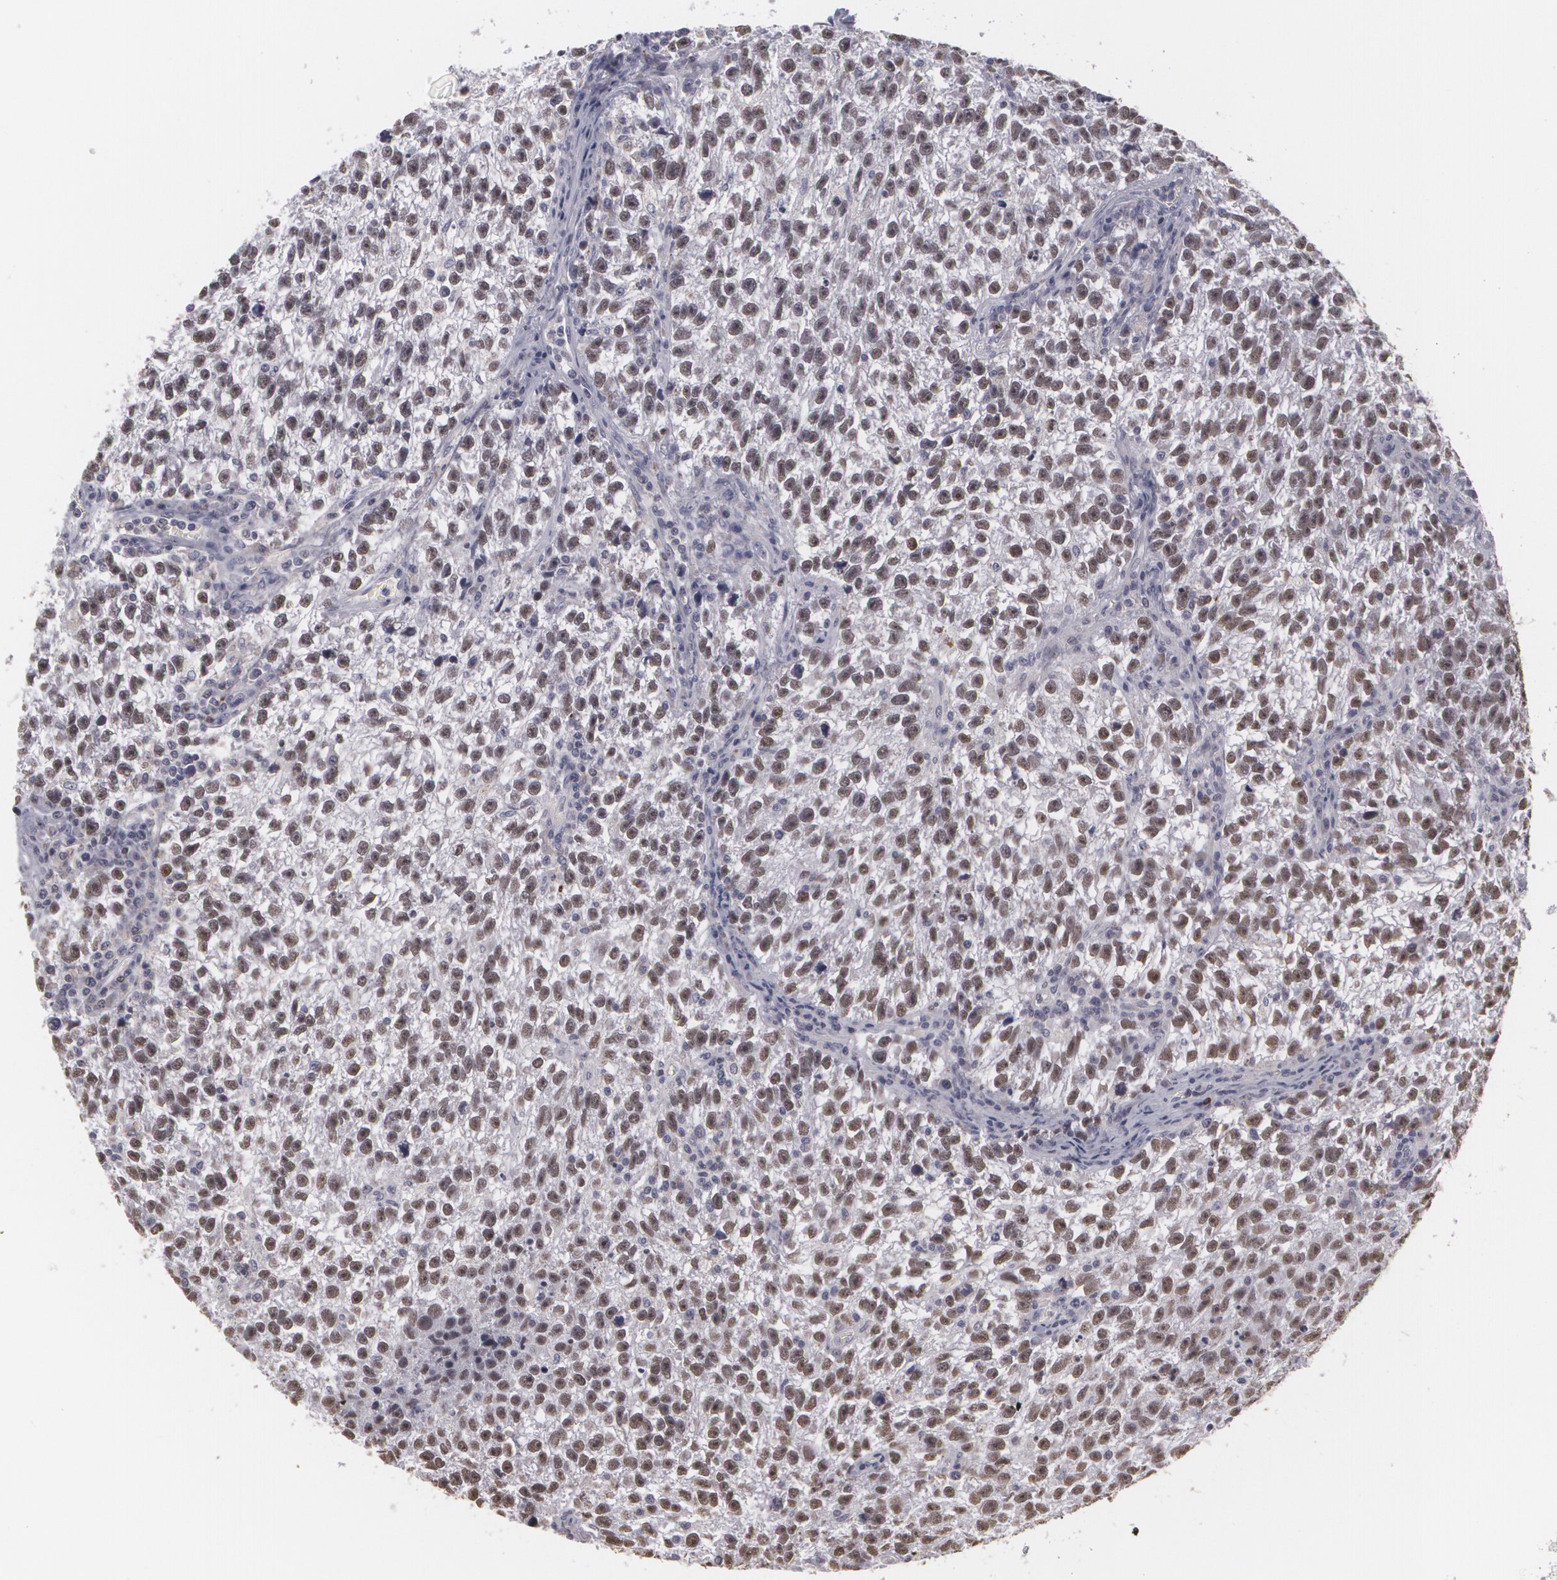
{"staining": {"intensity": "weak", "quantity": "25%-75%", "location": "nuclear"}, "tissue": "testis cancer", "cell_type": "Tumor cells", "image_type": "cancer", "snomed": [{"axis": "morphology", "description": "Seminoma, NOS"}, {"axis": "topography", "description": "Testis"}], "caption": "Immunohistochemical staining of testis cancer demonstrates low levels of weak nuclear expression in approximately 25%-75% of tumor cells. (Stains: DAB (3,3'-diaminobenzidine) in brown, nuclei in blue, Microscopy: brightfield microscopy at high magnification).", "gene": "RRP7A", "patient": {"sex": "male", "age": 38}}